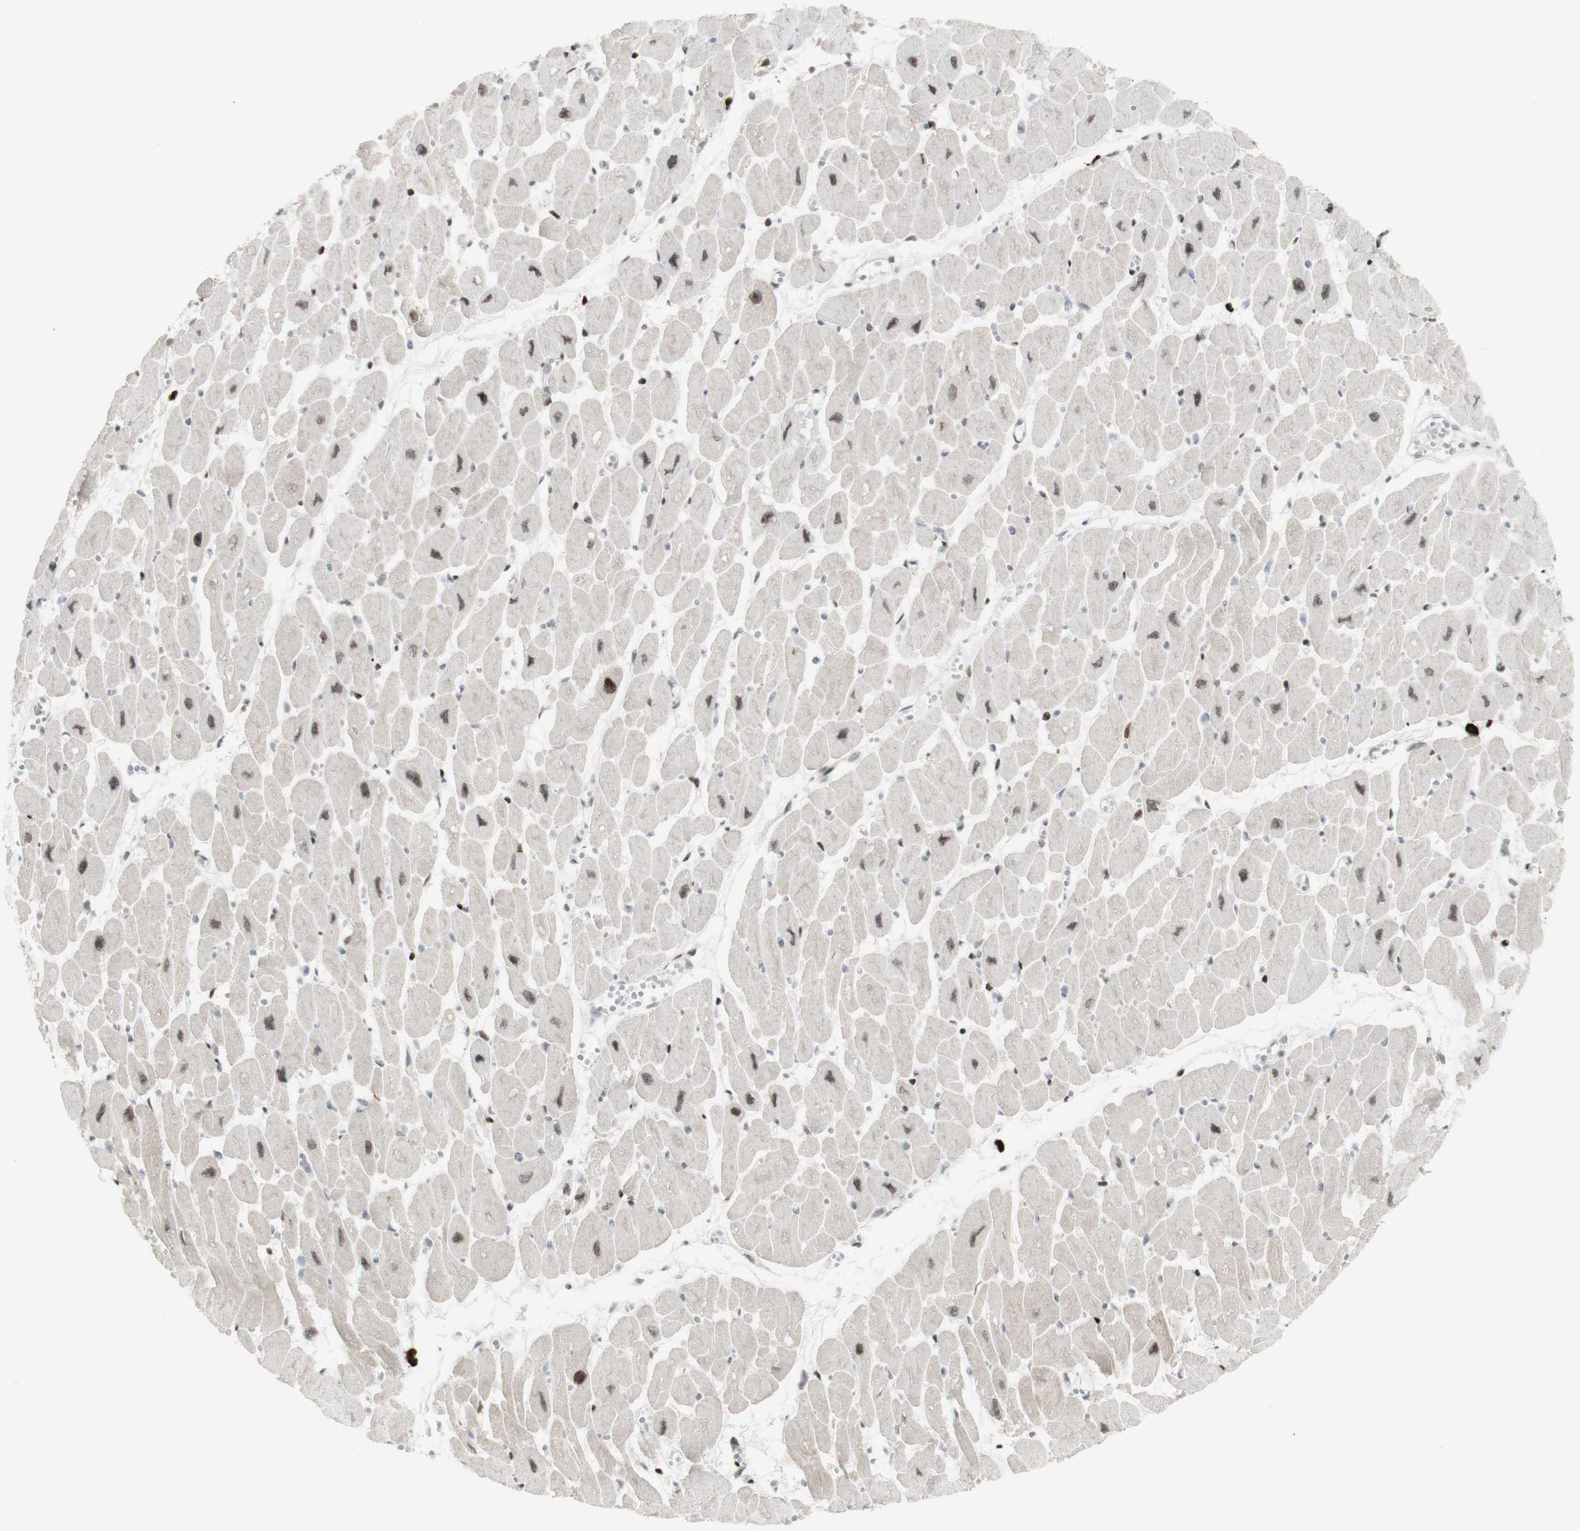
{"staining": {"intensity": "moderate", "quantity": ">75%", "location": "nuclear"}, "tissue": "heart muscle", "cell_type": "Cardiomyocytes", "image_type": "normal", "snomed": [{"axis": "morphology", "description": "Normal tissue, NOS"}, {"axis": "topography", "description": "Heart"}], "caption": "A brown stain labels moderate nuclear positivity of a protein in cardiomyocytes of unremarkable heart muscle.", "gene": "C1orf116", "patient": {"sex": "female", "age": 54}}